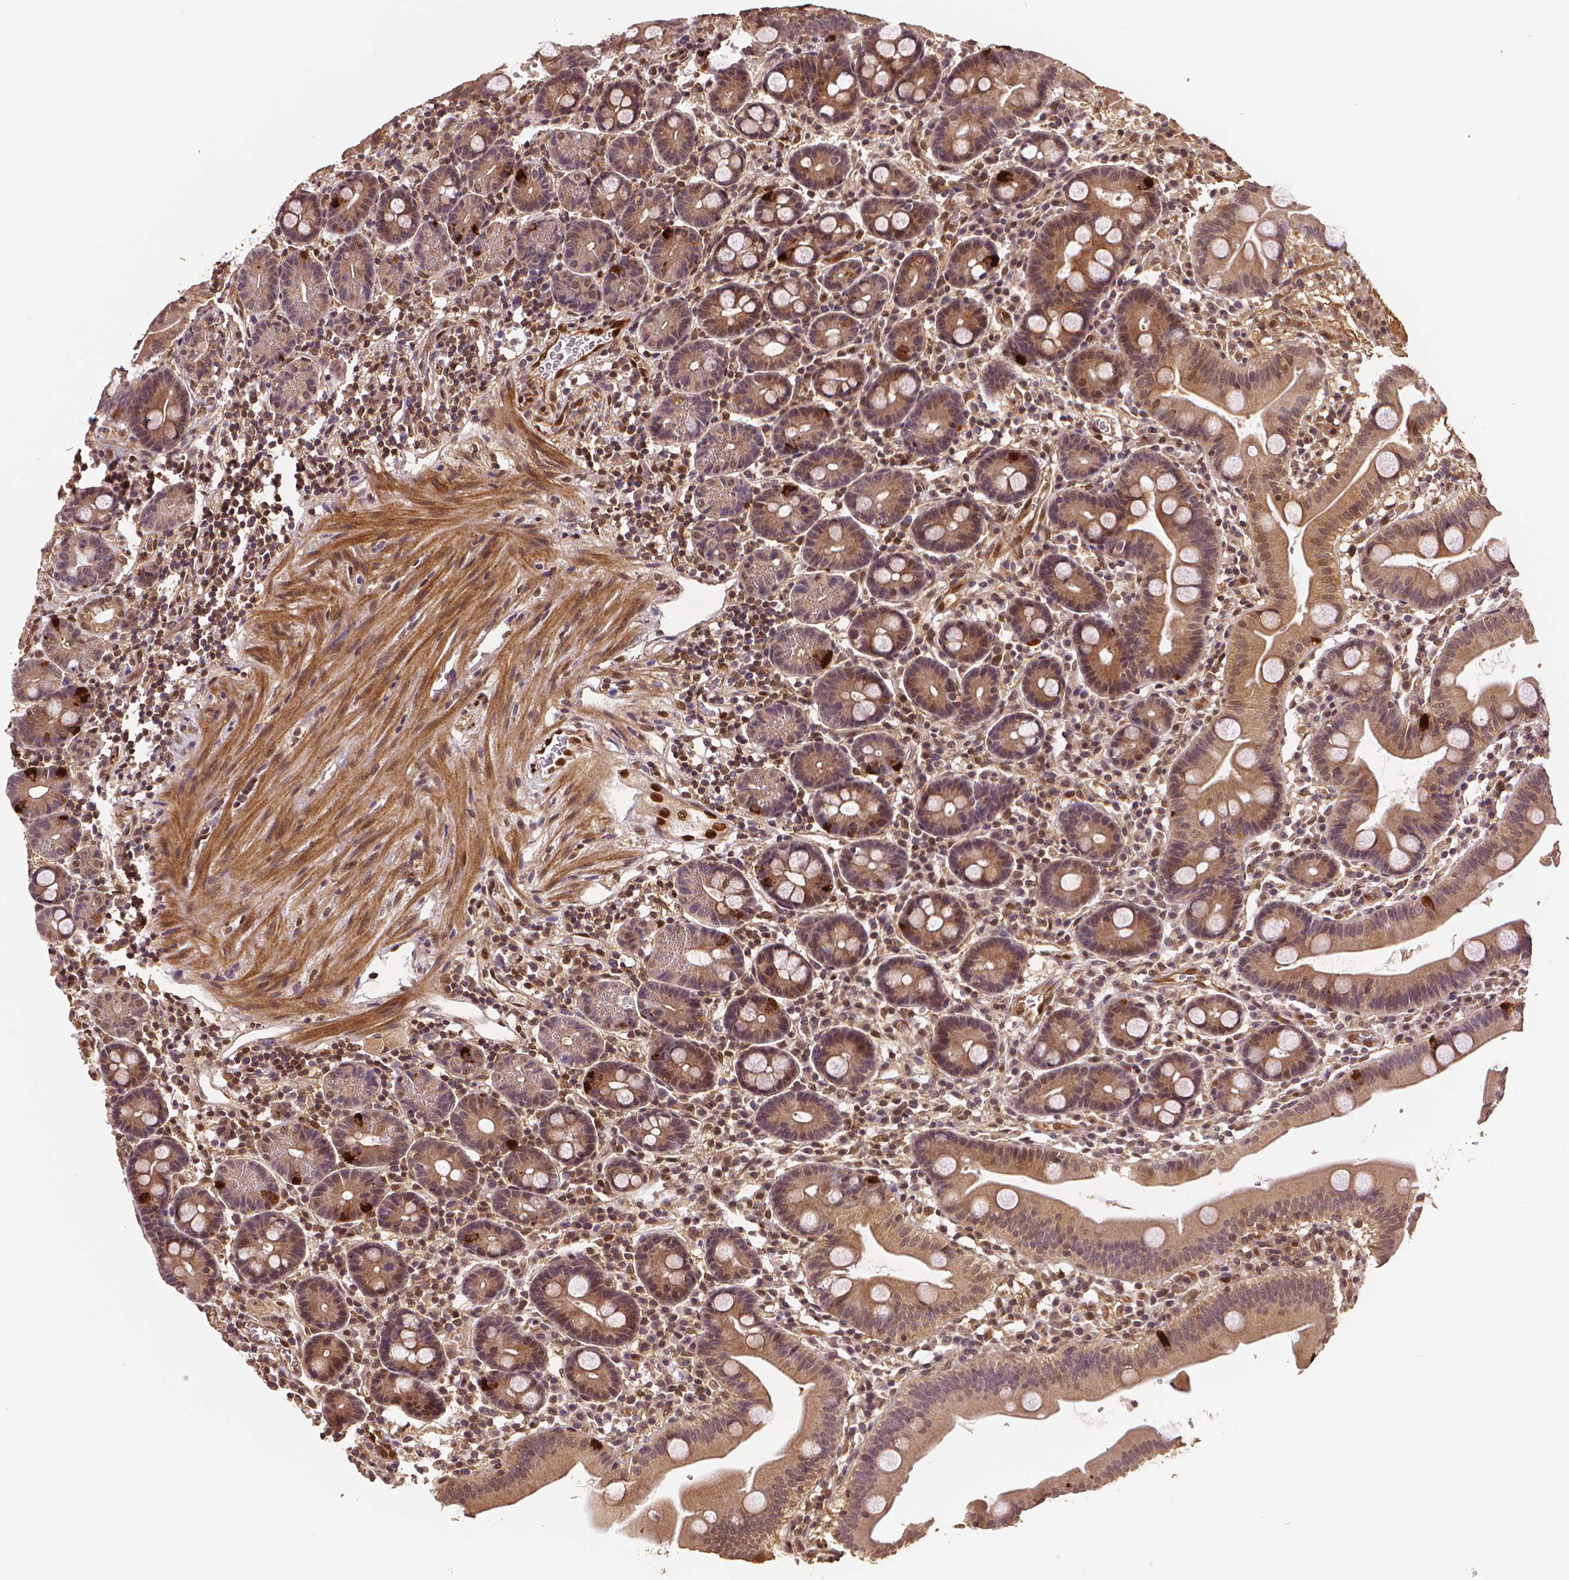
{"staining": {"intensity": "moderate", "quantity": ">75%", "location": "cytoplasmic/membranous"}, "tissue": "duodenum", "cell_type": "Glandular cells", "image_type": "normal", "snomed": [{"axis": "morphology", "description": "Normal tissue, NOS"}, {"axis": "topography", "description": "Pancreas"}, {"axis": "topography", "description": "Duodenum"}], "caption": "Approximately >75% of glandular cells in unremarkable duodenum show moderate cytoplasmic/membranous protein expression as visualized by brown immunohistochemical staining.", "gene": "STAT3", "patient": {"sex": "male", "age": 59}}